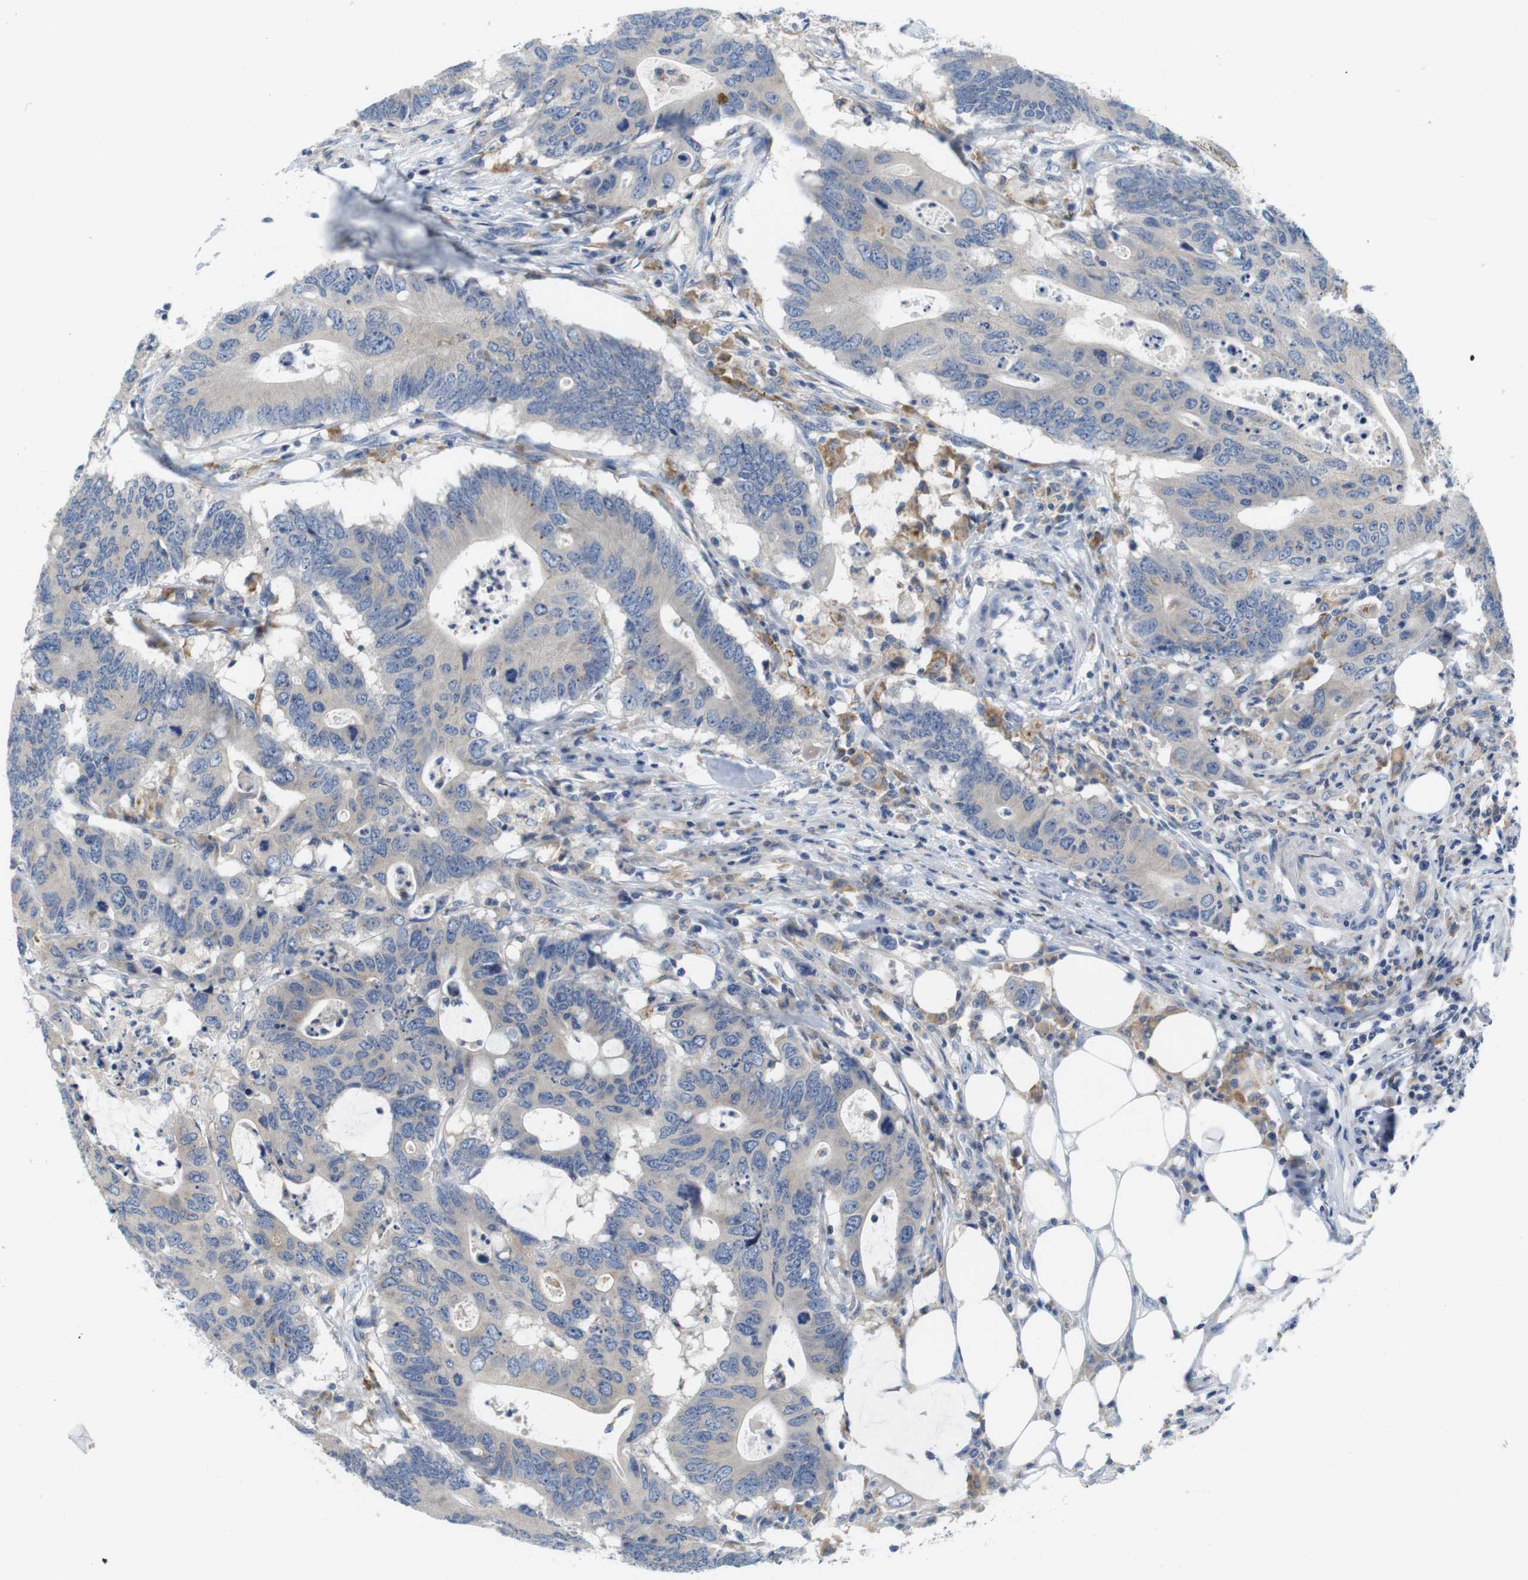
{"staining": {"intensity": "negative", "quantity": "none", "location": "none"}, "tissue": "colorectal cancer", "cell_type": "Tumor cells", "image_type": "cancer", "snomed": [{"axis": "morphology", "description": "Adenocarcinoma, NOS"}, {"axis": "topography", "description": "Colon"}], "caption": "There is no significant staining in tumor cells of adenocarcinoma (colorectal).", "gene": "CNGA2", "patient": {"sex": "male", "age": 71}}